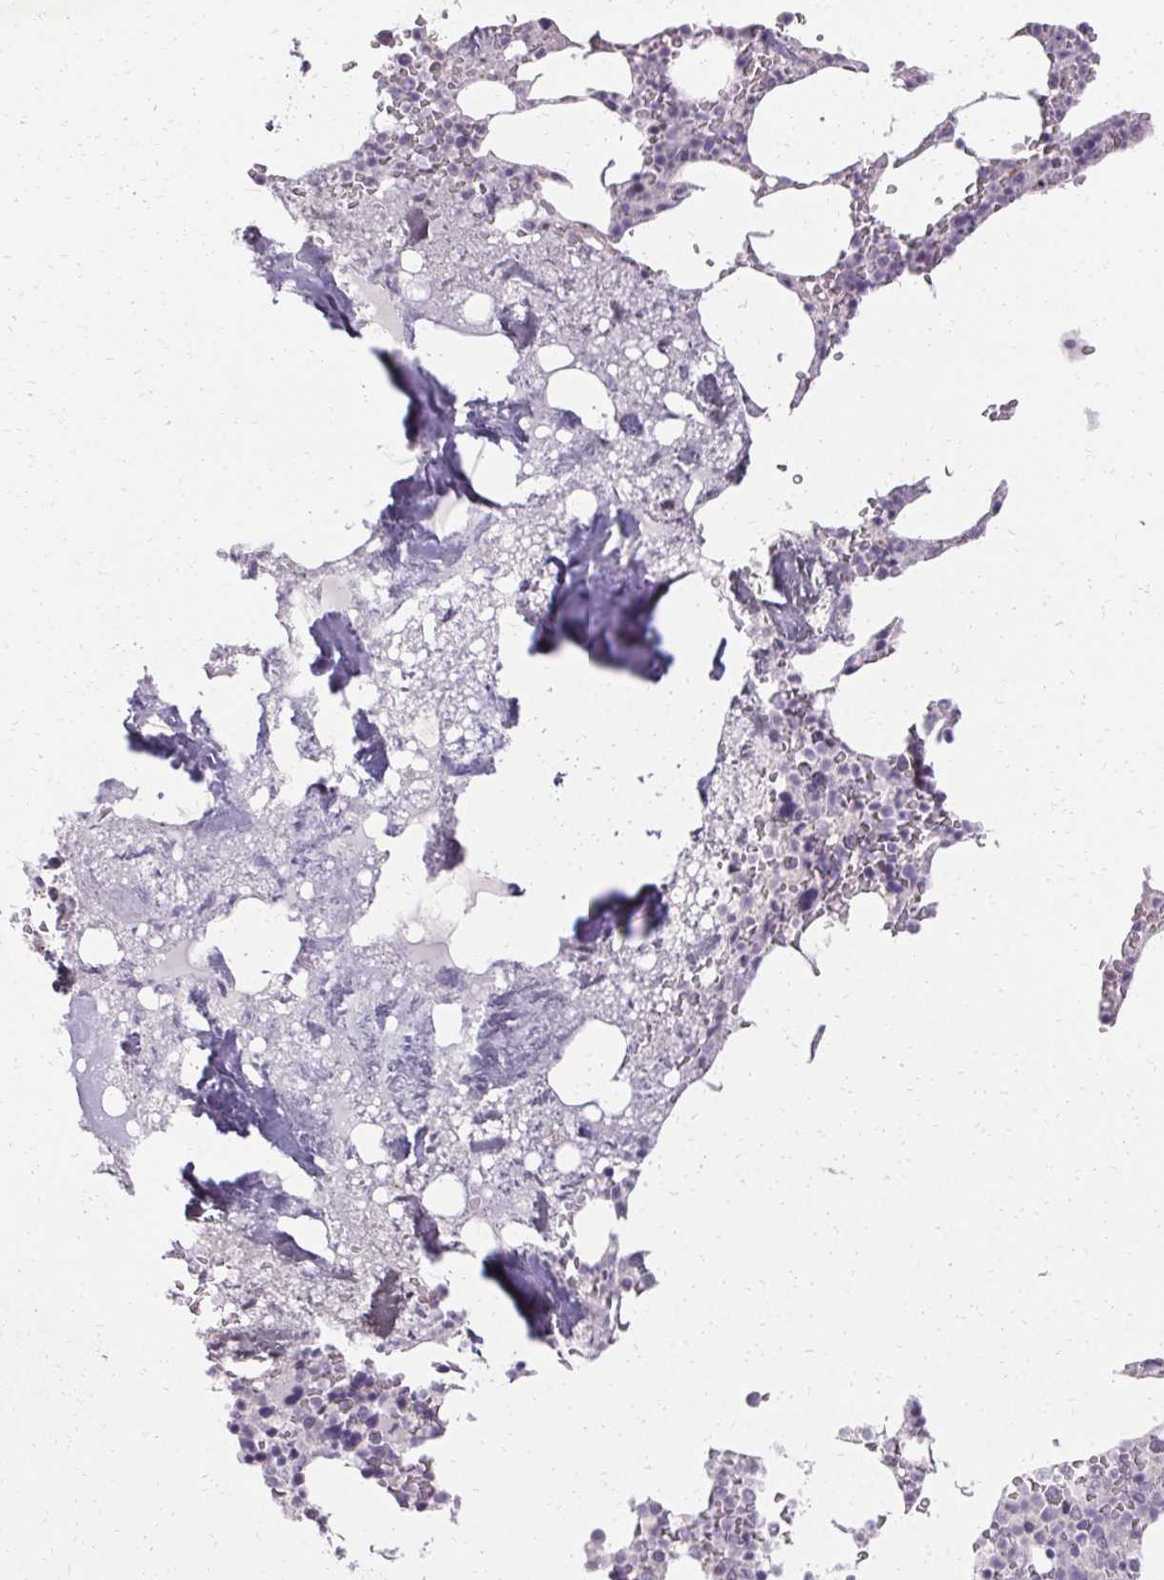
{"staining": {"intensity": "negative", "quantity": "none", "location": "none"}, "tissue": "bone marrow", "cell_type": "Hematopoietic cells", "image_type": "normal", "snomed": [{"axis": "morphology", "description": "Normal tissue, NOS"}, {"axis": "topography", "description": "Bone marrow"}], "caption": "Immunohistochemistry of unremarkable human bone marrow shows no staining in hematopoietic cells. (Brightfield microscopy of DAB IHC at high magnification).", "gene": "HSD17B3", "patient": {"sex": "female", "age": 42}}